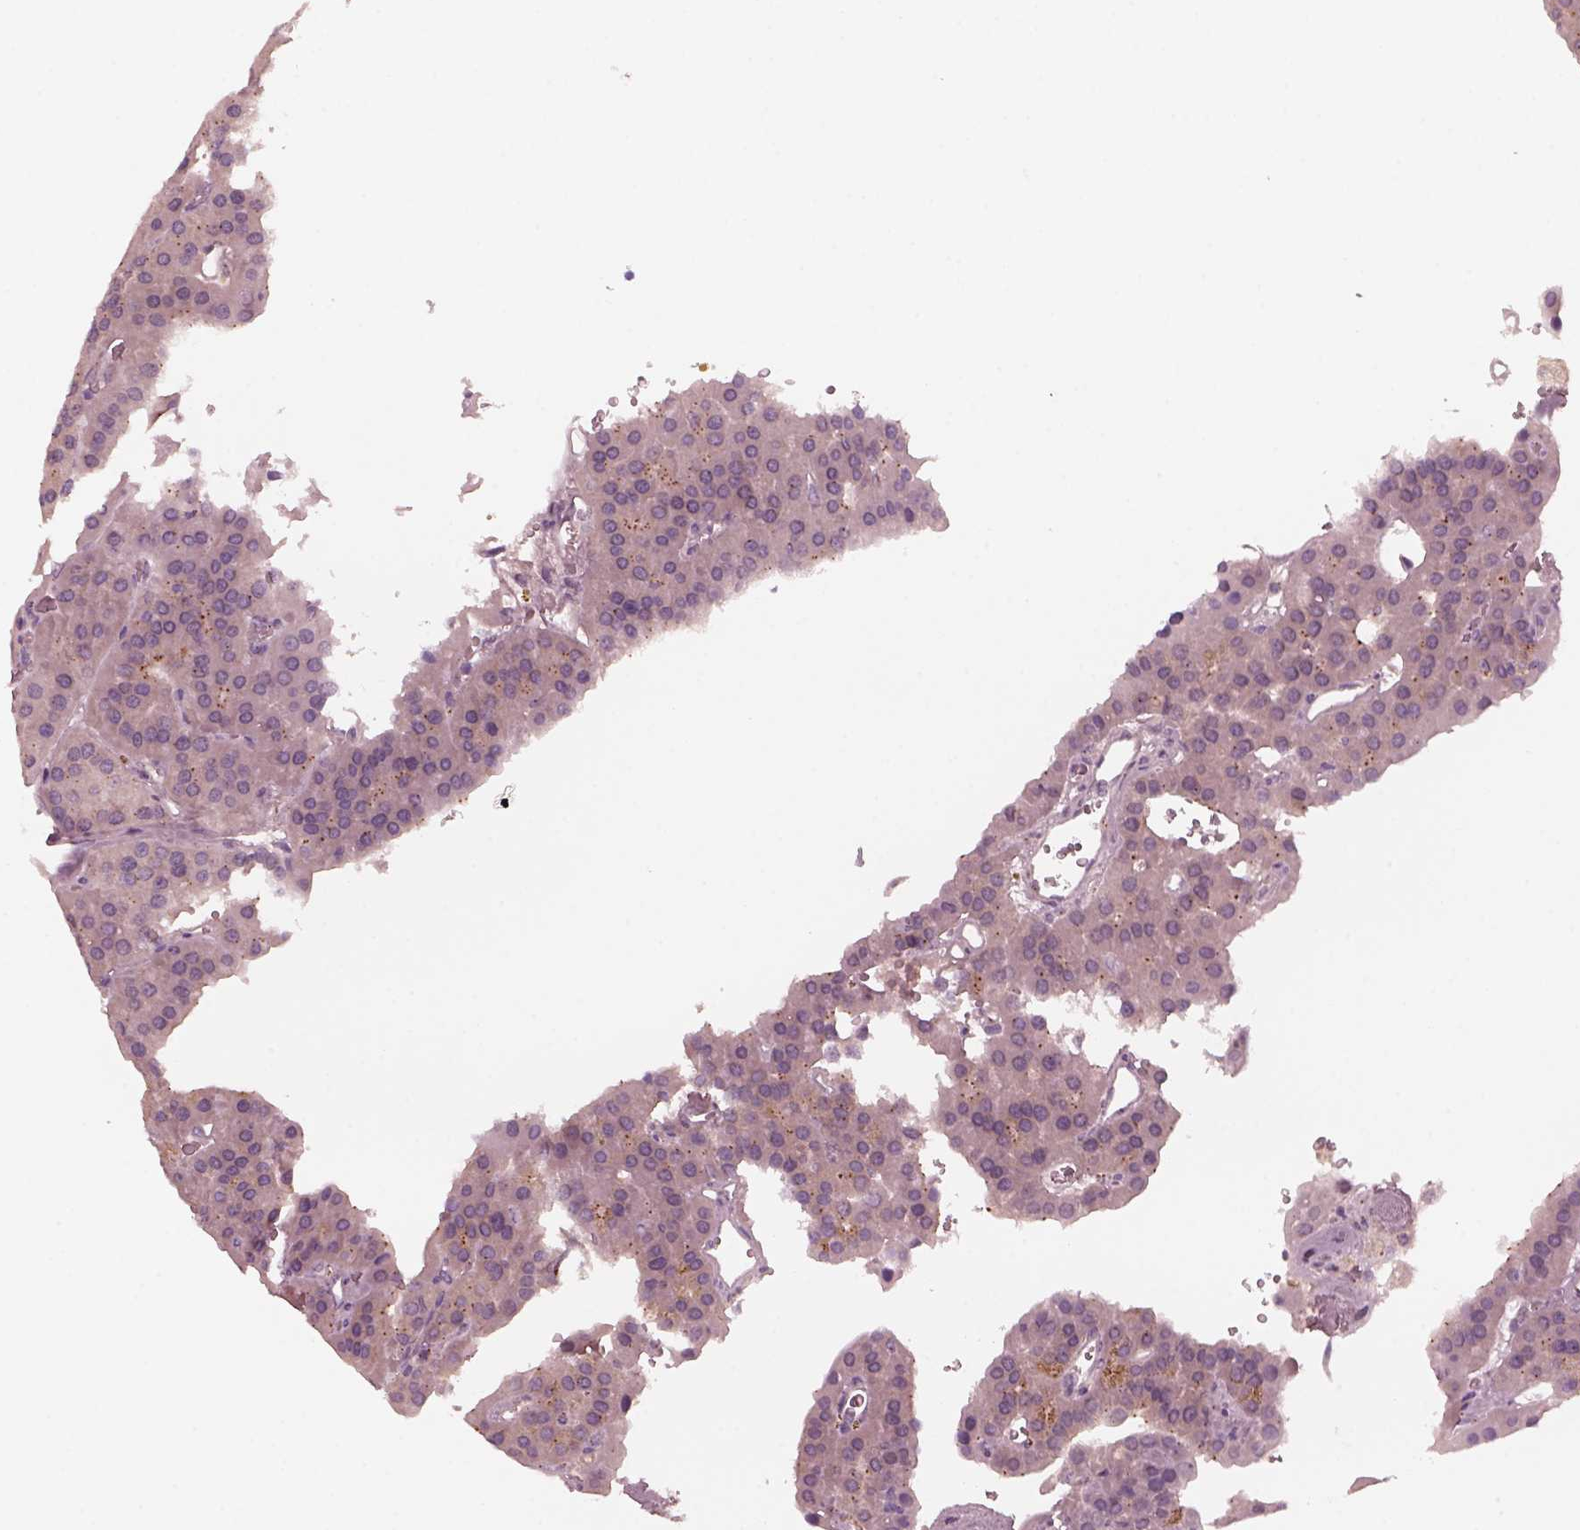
{"staining": {"intensity": "negative", "quantity": "none", "location": "none"}, "tissue": "parathyroid gland", "cell_type": "Glandular cells", "image_type": "normal", "snomed": [{"axis": "morphology", "description": "Normal tissue, NOS"}, {"axis": "morphology", "description": "Adenoma, NOS"}, {"axis": "topography", "description": "Parathyroid gland"}], "caption": "Immunohistochemistry (IHC) of normal parathyroid gland exhibits no expression in glandular cells.", "gene": "SAXO1", "patient": {"sex": "female", "age": 86}}